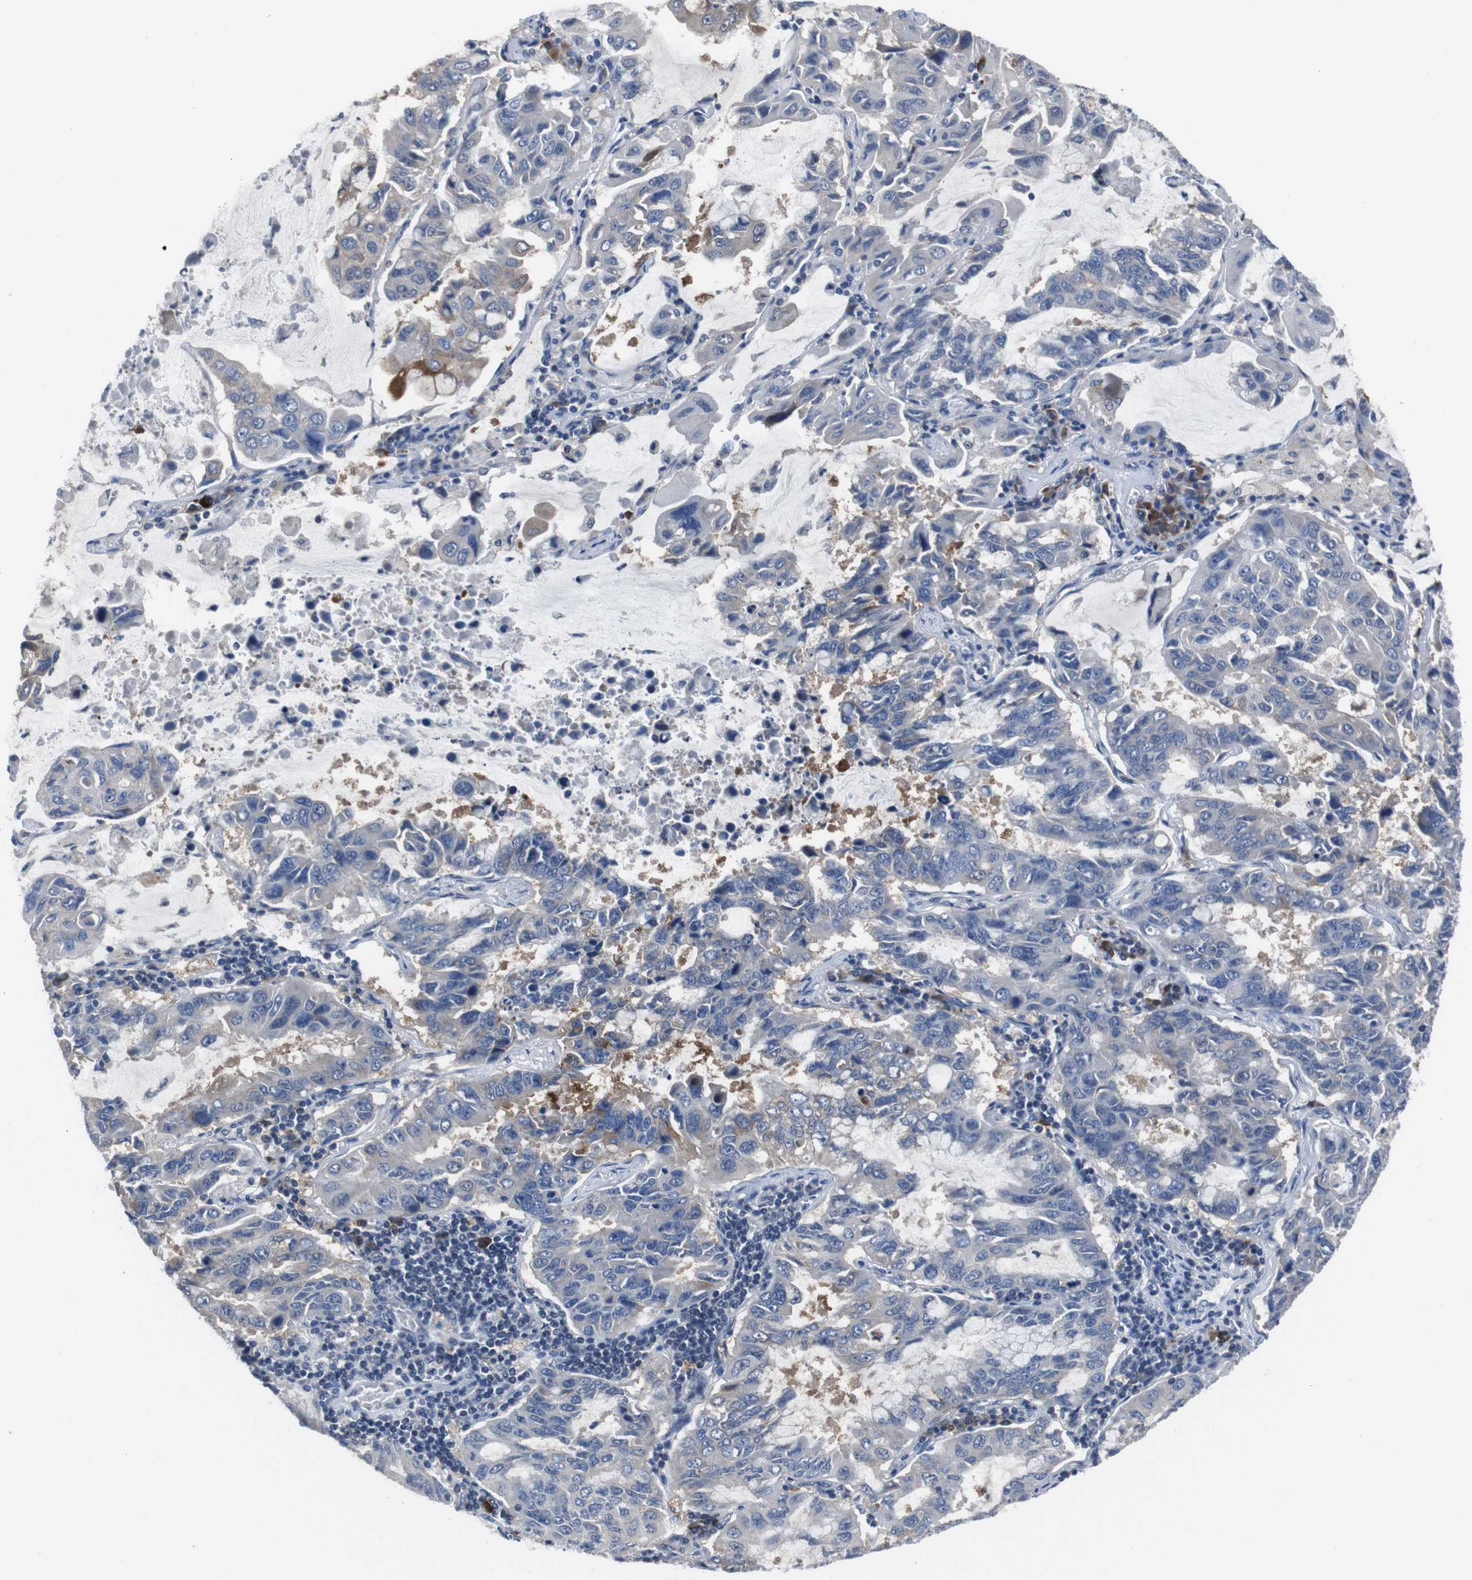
{"staining": {"intensity": "weak", "quantity": "<25%", "location": "cytoplasmic/membranous"}, "tissue": "lung cancer", "cell_type": "Tumor cells", "image_type": "cancer", "snomed": [{"axis": "morphology", "description": "Adenocarcinoma, NOS"}, {"axis": "topography", "description": "Lung"}], "caption": "This is a micrograph of IHC staining of lung adenocarcinoma, which shows no positivity in tumor cells.", "gene": "SEMA4B", "patient": {"sex": "male", "age": 64}}